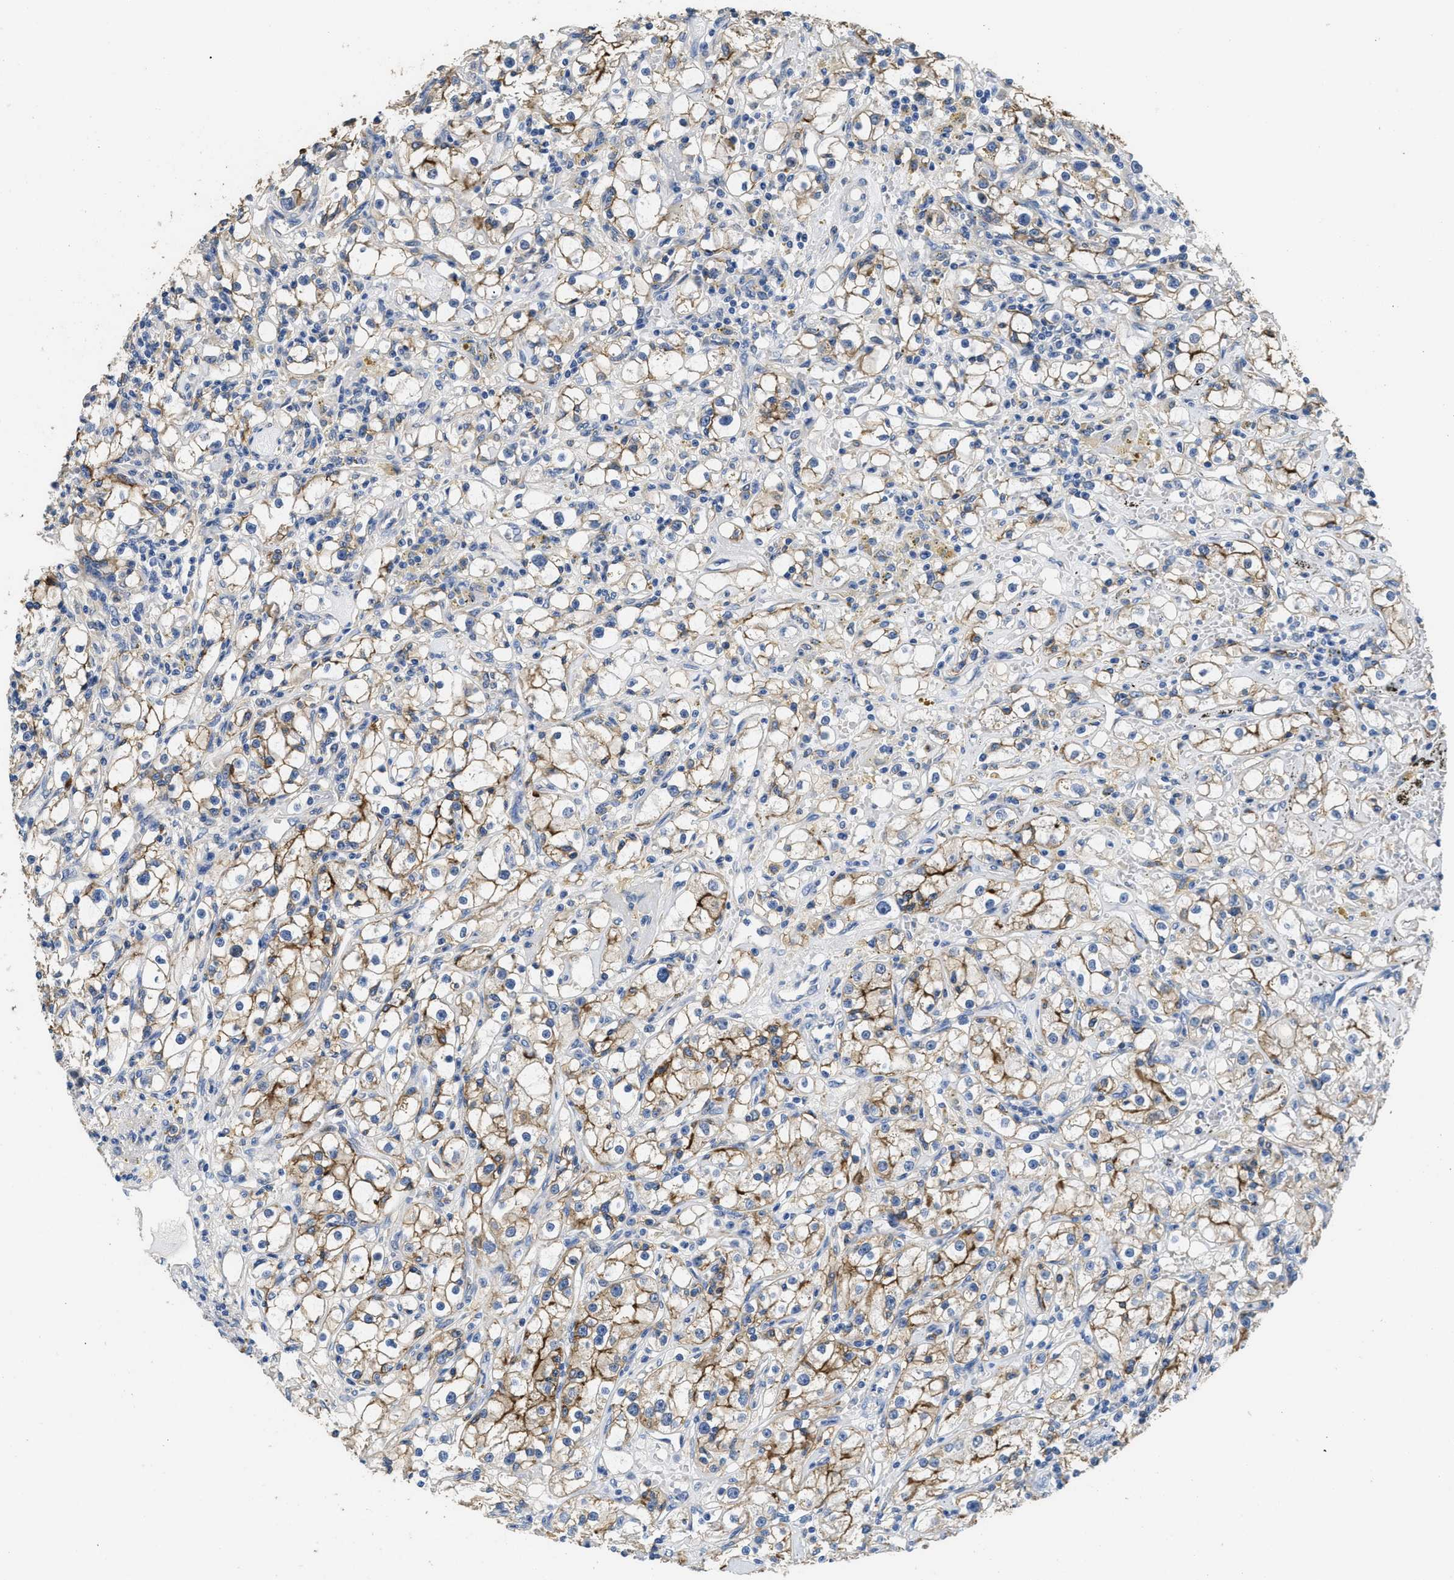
{"staining": {"intensity": "strong", "quantity": ">75%", "location": "cytoplasmic/membranous"}, "tissue": "renal cancer", "cell_type": "Tumor cells", "image_type": "cancer", "snomed": [{"axis": "morphology", "description": "Adenocarcinoma, NOS"}, {"axis": "topography", "description": "Kidney"}], "caption": "Immunohistochemical staining of renal adenocarcinoma displays strong cytoplasmic/membranous protein staining in approximately >75% of tumor cells.", "gene": "CA9", "patient": {"sex": "male", "age": 56}}